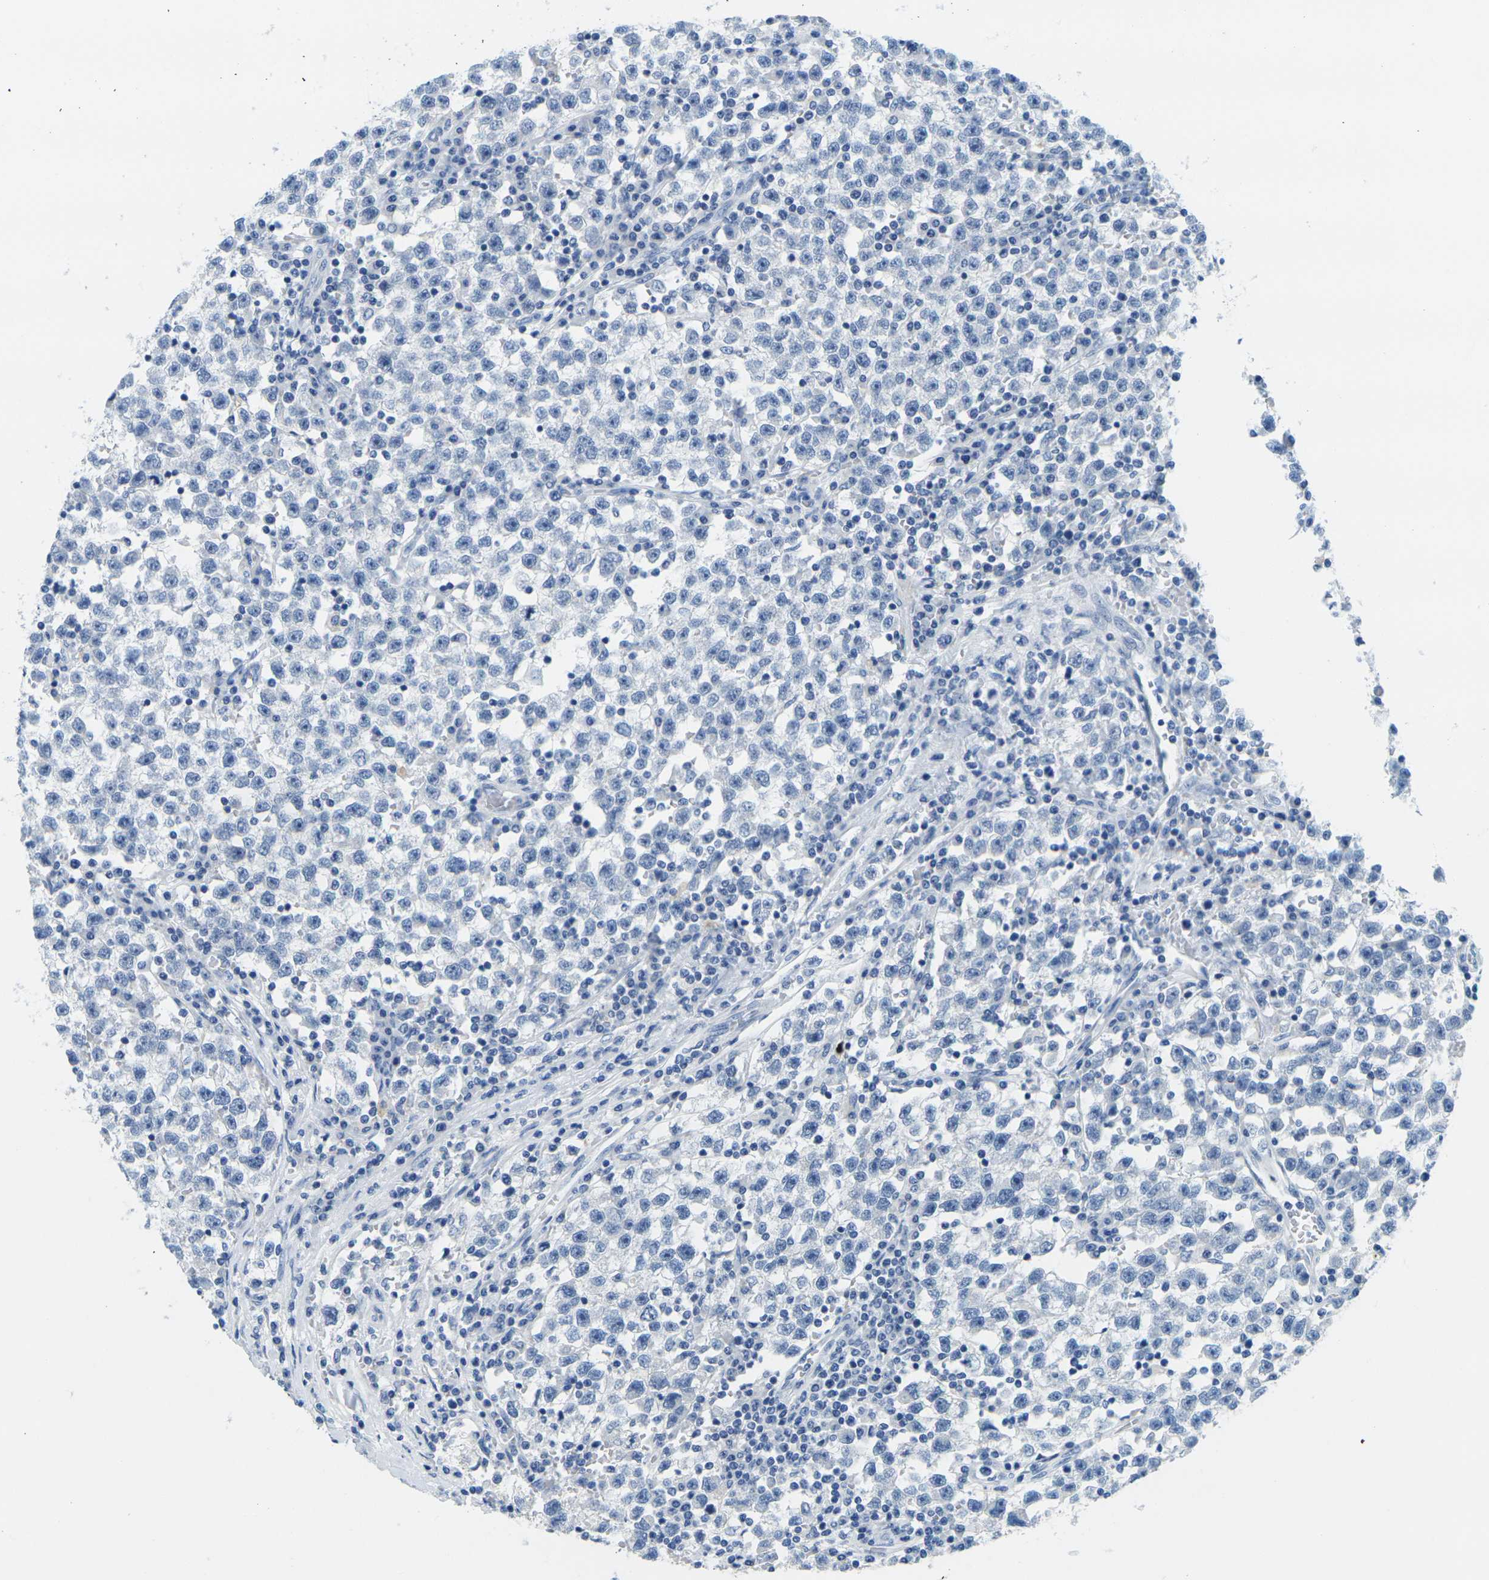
{"staining": {"intensity": "negative", "quantity": "none", "location": "none"}, "tissue": "testis cancer", "cell_type": "Tumor cells", "image_type": "cancer", "snomed": [{"axis": "morphology", "description": "Seminoma, NOS"}, {"axis": "topography", "description": "Testis"}], "caption": "Tumor cells are negative for protein expression in human testis cancer. Nuclei are stained in blue.", "gene": "FAM3D", "patient": {"sex": "male", "age": 22}}